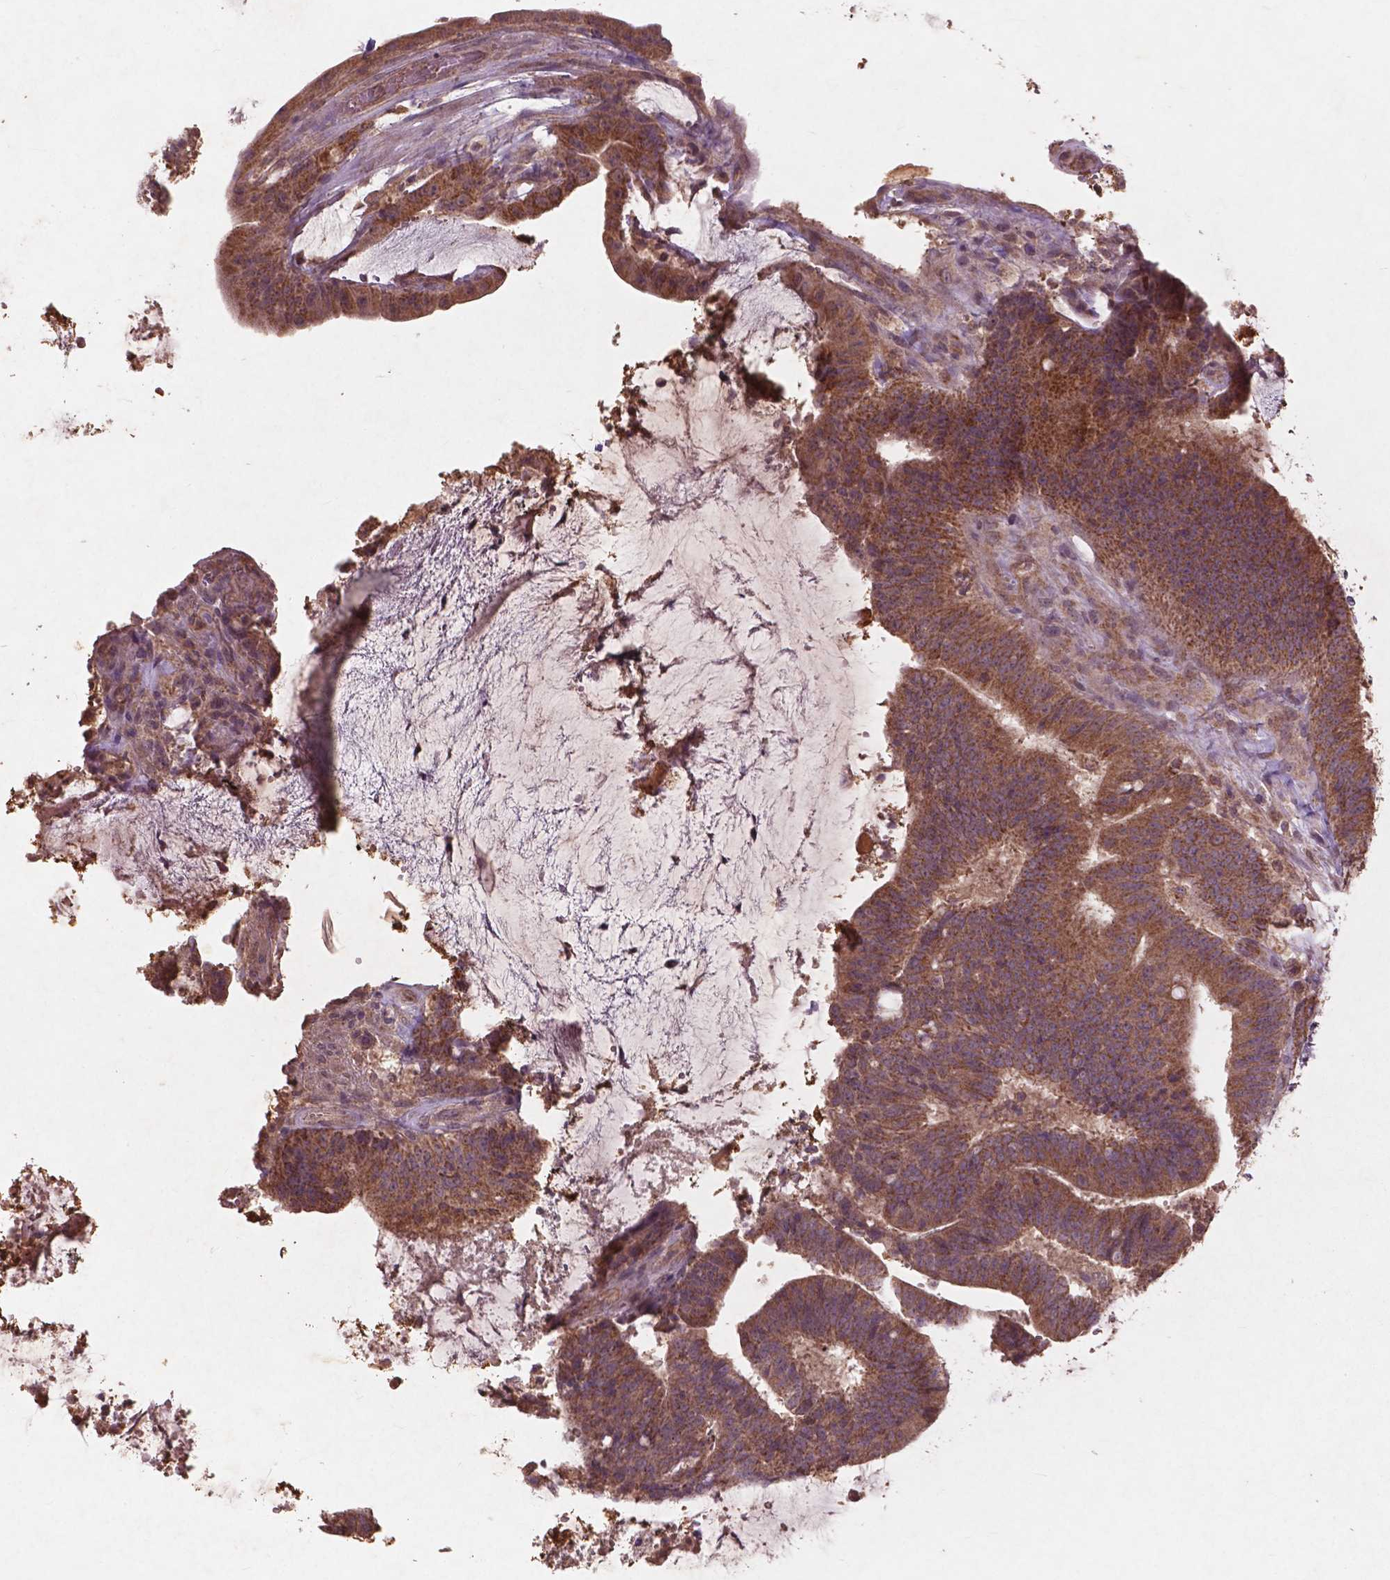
{"staining": {"intensity": "moderate", "quantity": ">75%", "location": "cytoplasmic/membranous"}, "tissue": "colorectal cancer", "cell_type": "Tumor cells", "image_type": "cancer", "snomed": [{"axis": "morphology", "description": "Adenocarcinoma, NOS"}, {"axis": "topography", "description": "Colon"}], "caption": "Adenocarcinoma (colorectal) stained with a brown dye exhibits moderate cytoplasmic/membranous positive expression in about >75% of tumor cells.", "gene": "ST6GALNAC5", "patient": {"sex": "female", "age": 43}}